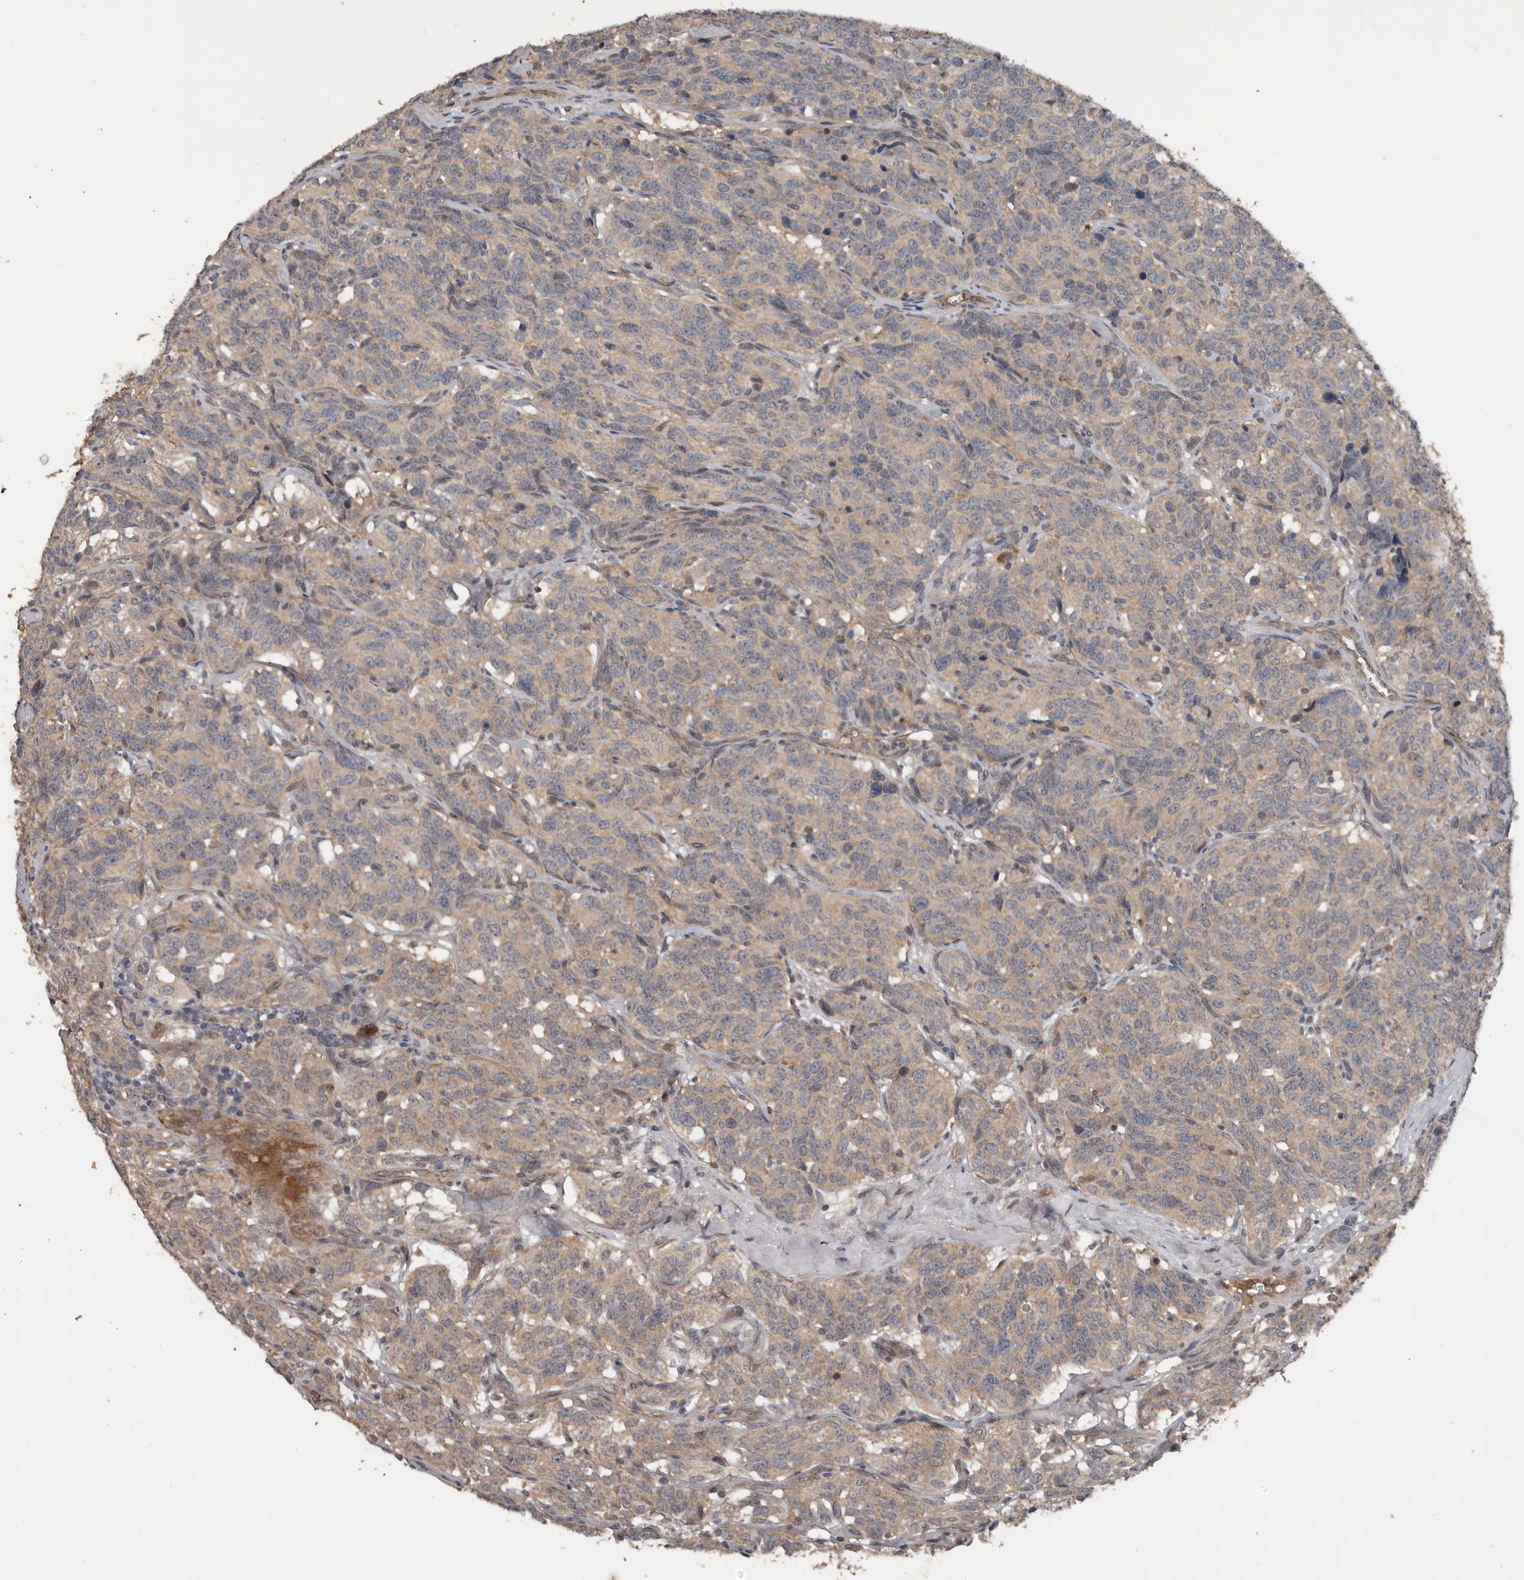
{"staining": {"intensity": "weak", "quantity": ">75%", "location": "cytoplasmic/membranous"}, "tissue": "carcinoid", "cell_type": "Tumor cells", "image_type": "cancer", "snomed": [{"axis": "morphology", "description": "Carcinoid, malignant, NOS"}, {"axis": "topography", "description": "Lung"}], "caption": "A histopathology image showing weak cytoplasmic/membranous positivity in approximately >75% of tumor cells in carcinoid (malignant), as visualized by brown immunohistochemical staining.", "gene": "DNAJB4", "patient": {"sex": "female", "age": 46}}